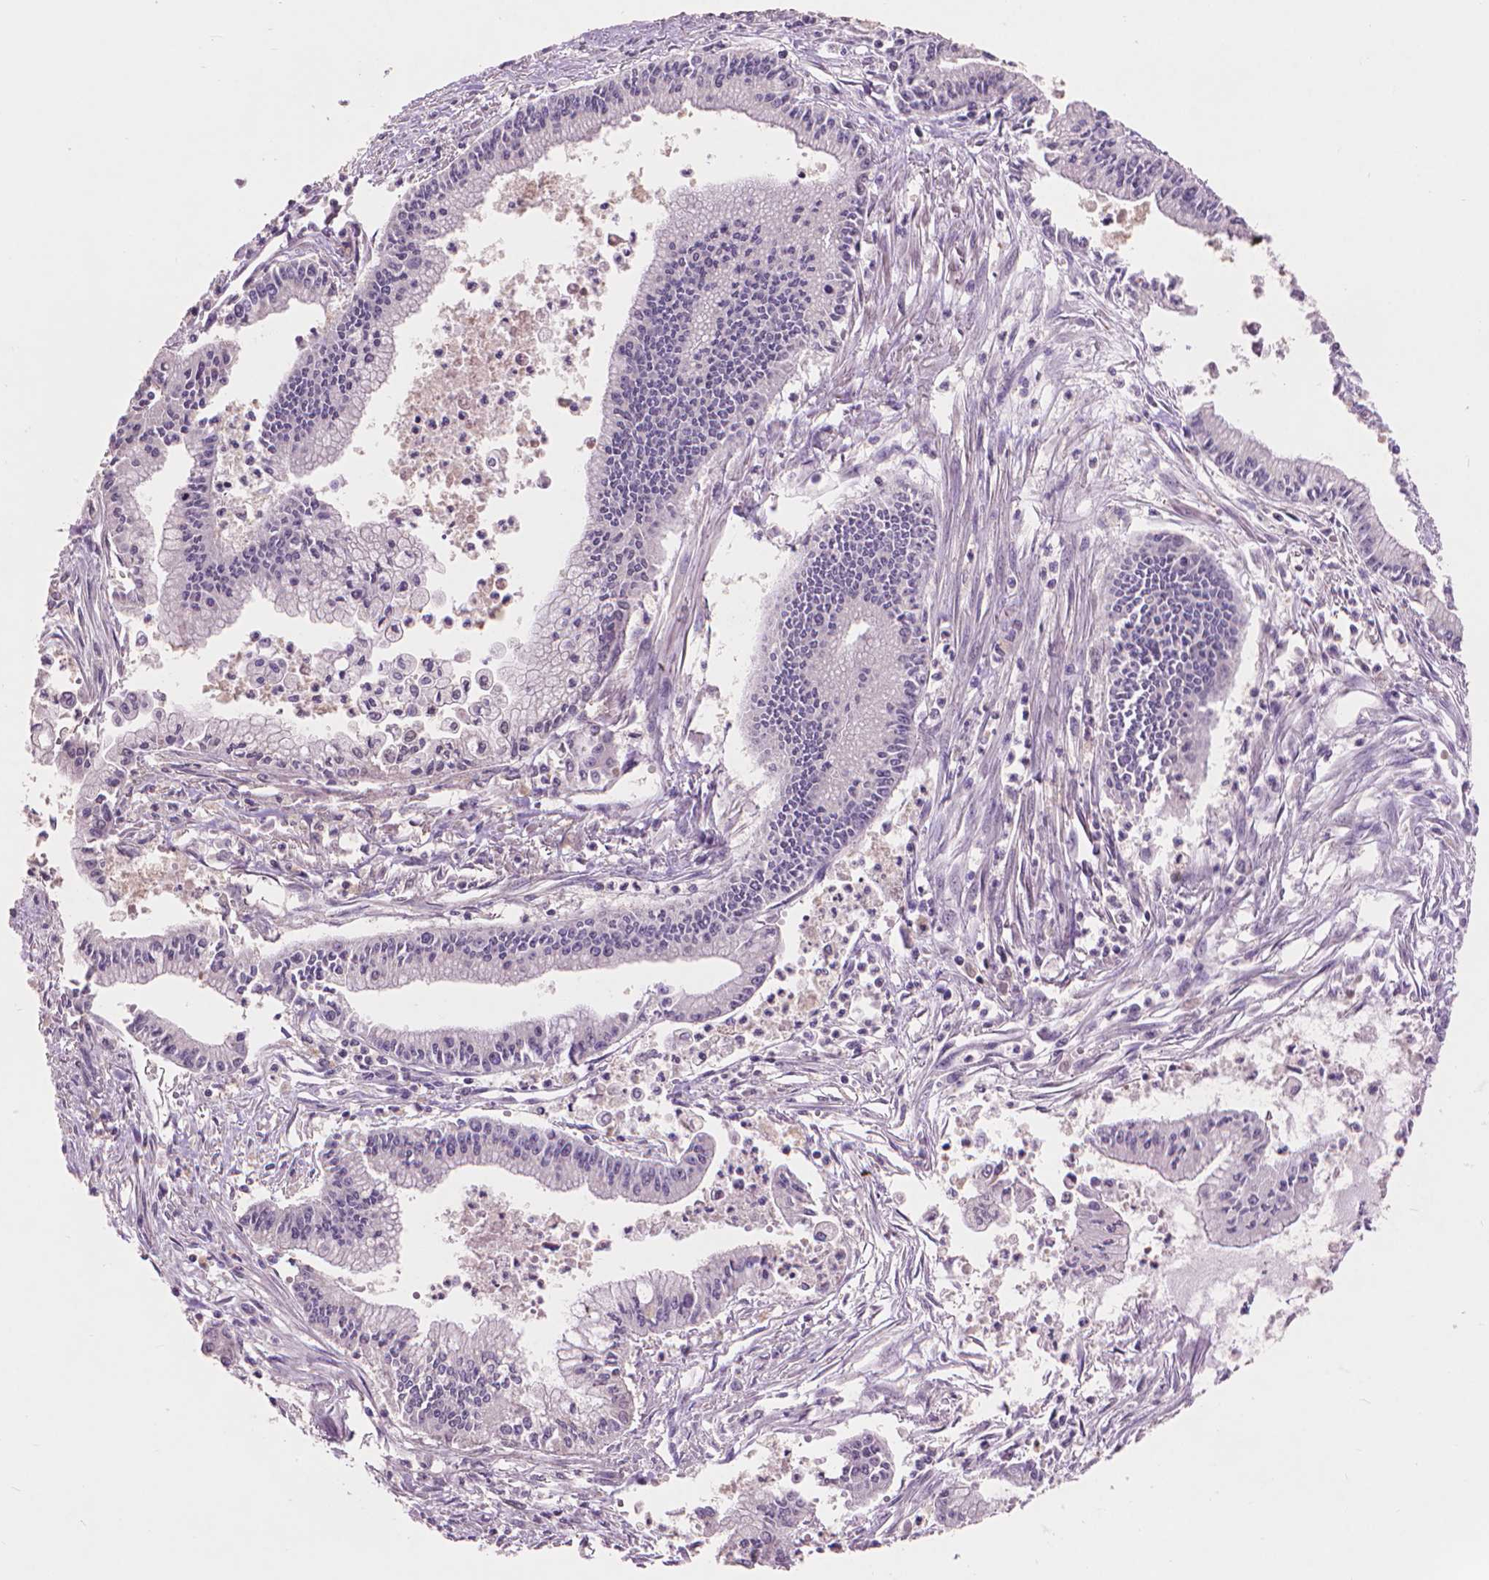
{"staining": {"intensity": "negative", "quantity": "none", "location": "none"}, "tissue": "pancreatic cancer", "cell_type": "Tumor cells", "image_type": "cancer", "snomed": [{"axis": "morphology", "description": "Adenocarcinoma, NOS"}, {"axis": "topography", "description": "Pancreas"}], "caption": "Immunohistochemical staining of adenocarcinoma (pancreatic) reveals no significant expression in tumor cells. (Stains: DAB IHC with hematoxylin counter stain, Microscopy: brightfield microscopy at high magnification).", "gene": "ENO2", "patient": {"sex": "female", "age": 65}}